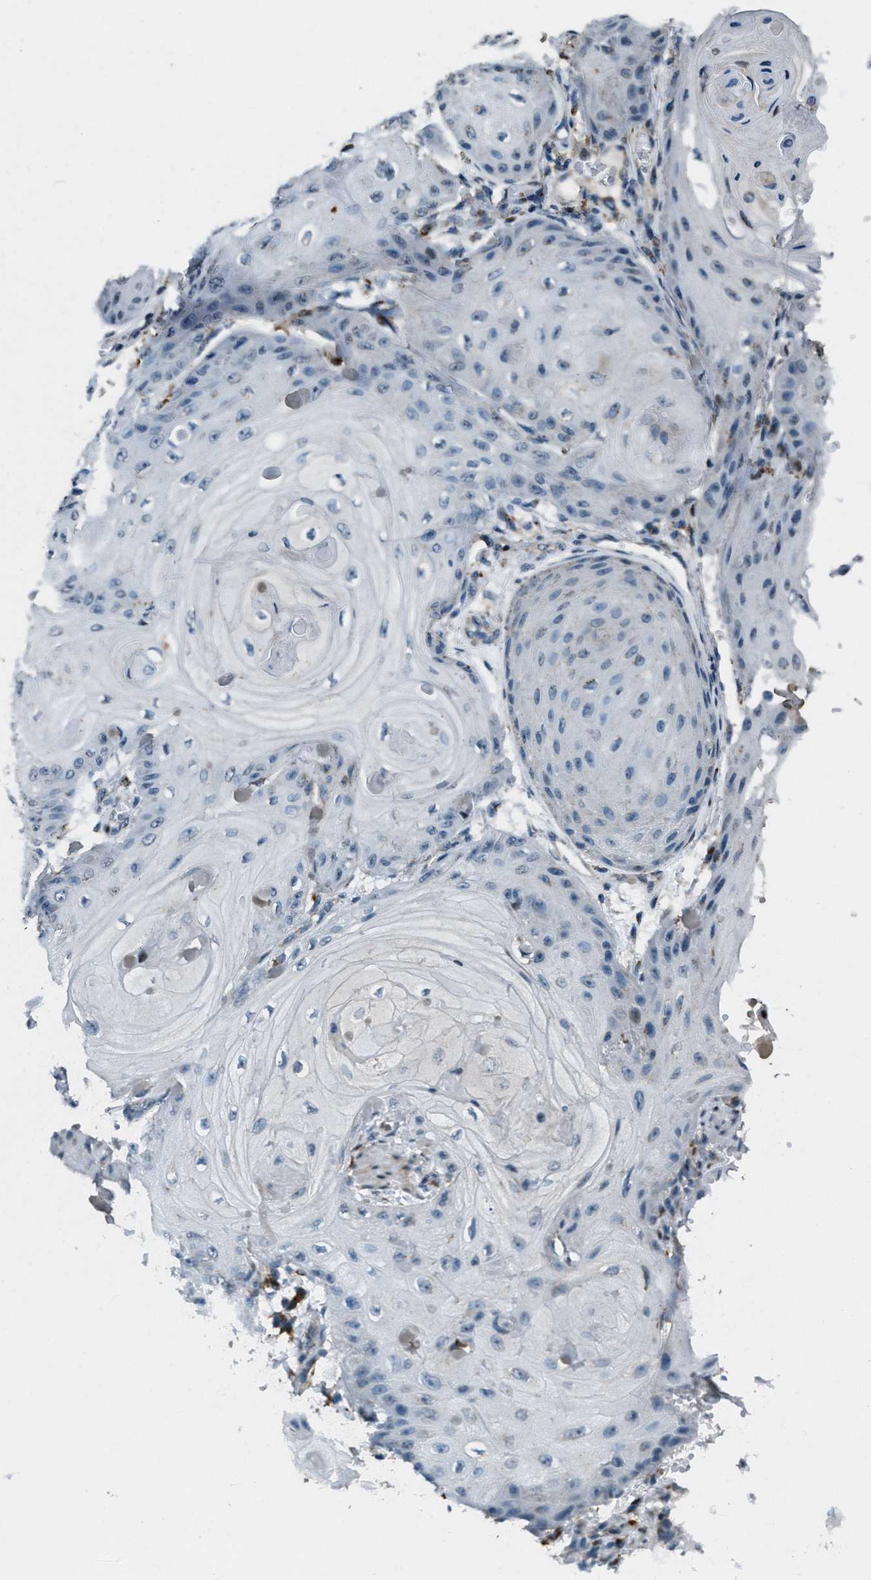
{"staining": {"intensity": "negative", "quantity": "none", "location": "none"}, "tissue": "skin cancer", "cell_type": "Tumor cells", "image_type": "cancer", "snomed": [{"axis": "morphology", "description": "Squamous cell carcinoma, NOS"}, {"axis": "topography", "description": "Skin"}], "caption": "IHC of skin cancer shows no expression in tumor cells.", "gene": "GPC6", "patient": {"sex": "male", "age": 74}}